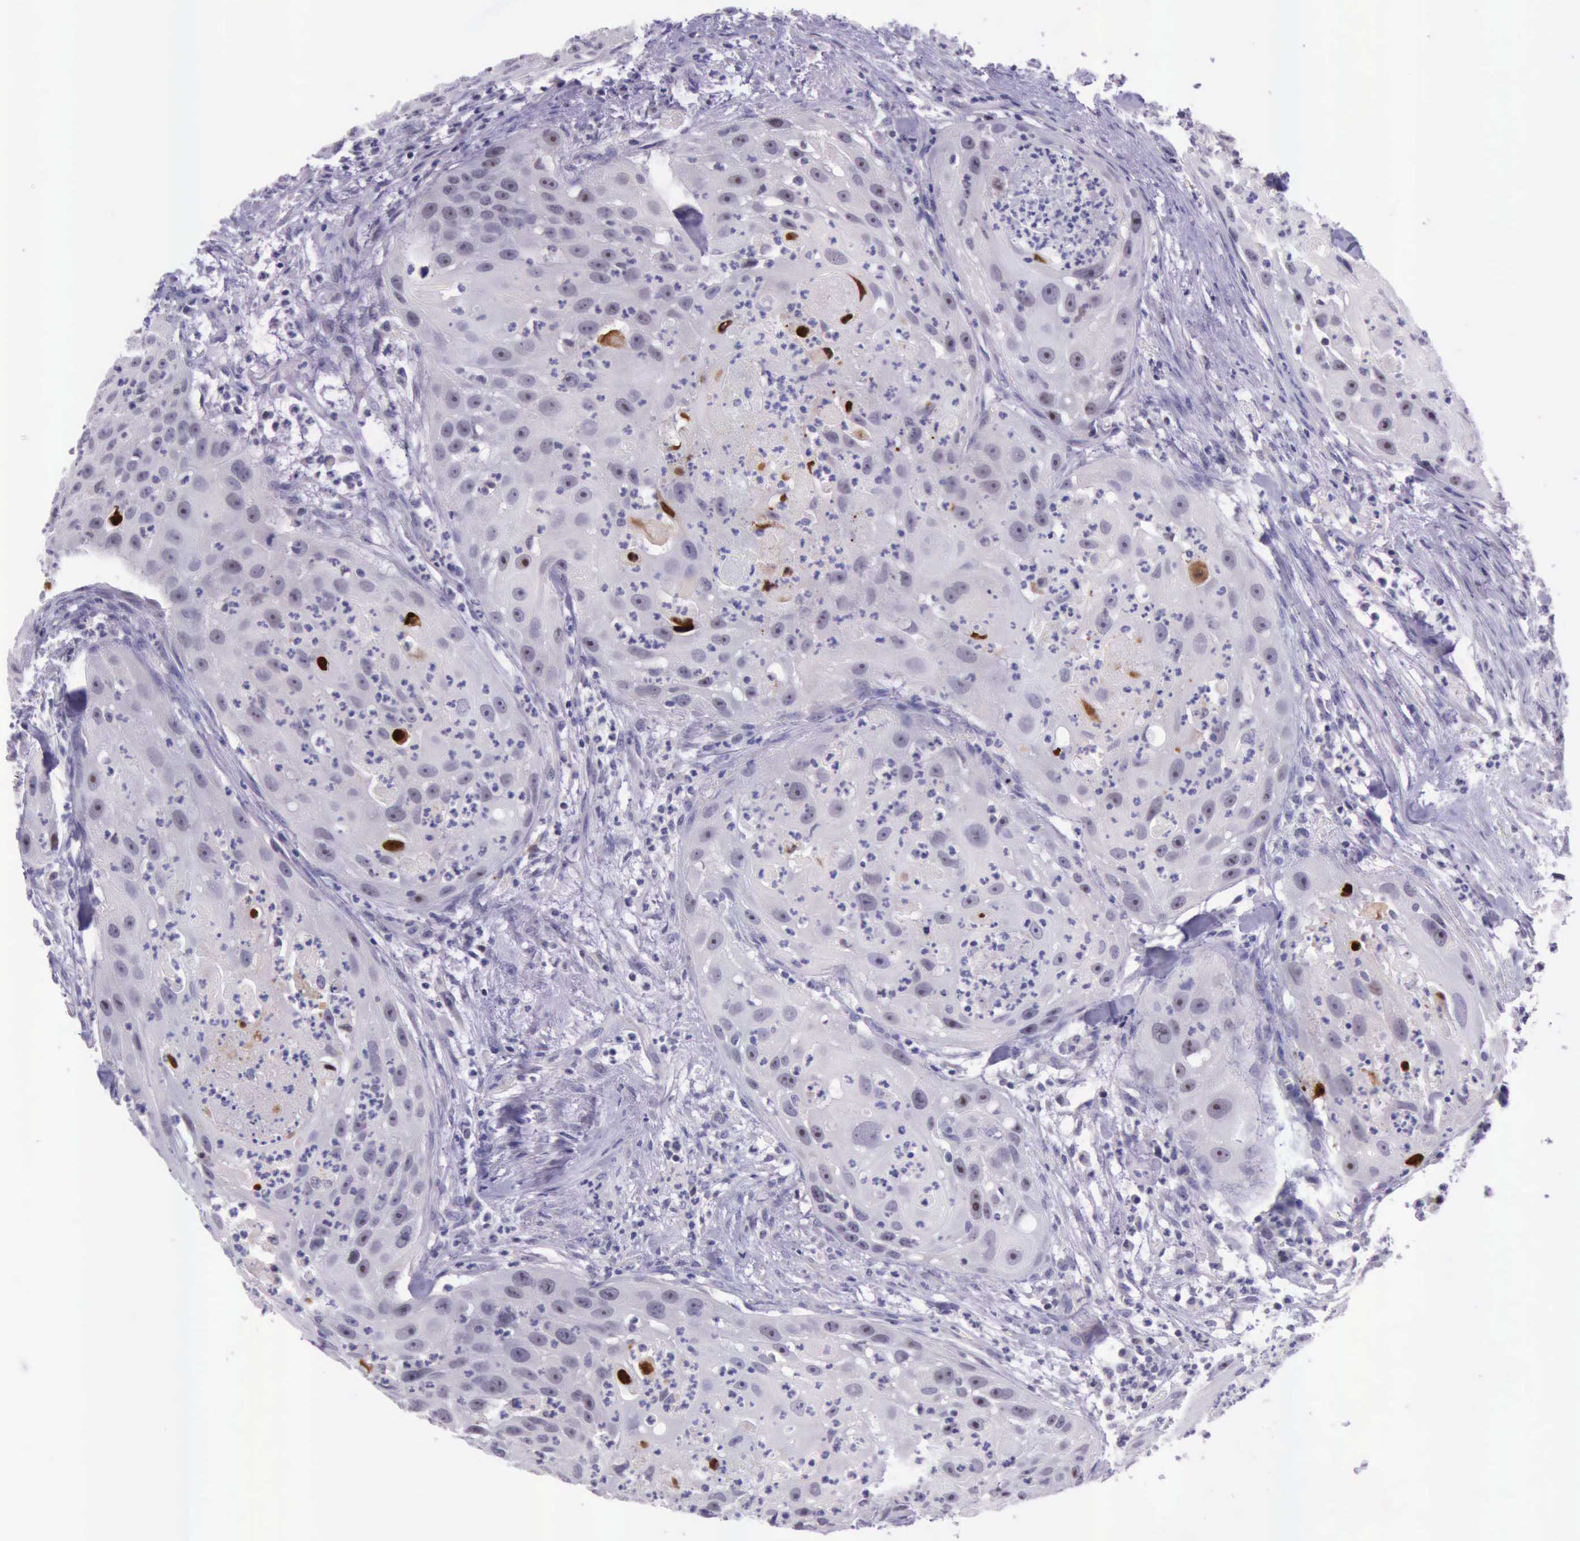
{"staining": {"intensity": "strong", "quantity": "<25%", "location": "nuclear"}, "tissue": "head and neck cancer", "cell_type": "Tumor cells", "image_type": "cancer", "snomed": [{"axis": "morphology", "description": "Squamous cell carcinoma, NOS"}, {"axis": "topography", "description": "Head-Neck"}], "caption": "DAB immunohistochemical staining of human head and neck cancer (squamous cell carcinoma) demonstrates strong nuclear protein positivity in about <25% of tumor cells. The protein is stained brown, and the nuclei are stained in blue (DAB (3,3'-diaminobenzidine) IHC with brightfield microscopy, high magnification).", "gene": "PARP1", "patient": {"sex": "male", "age": 64}}